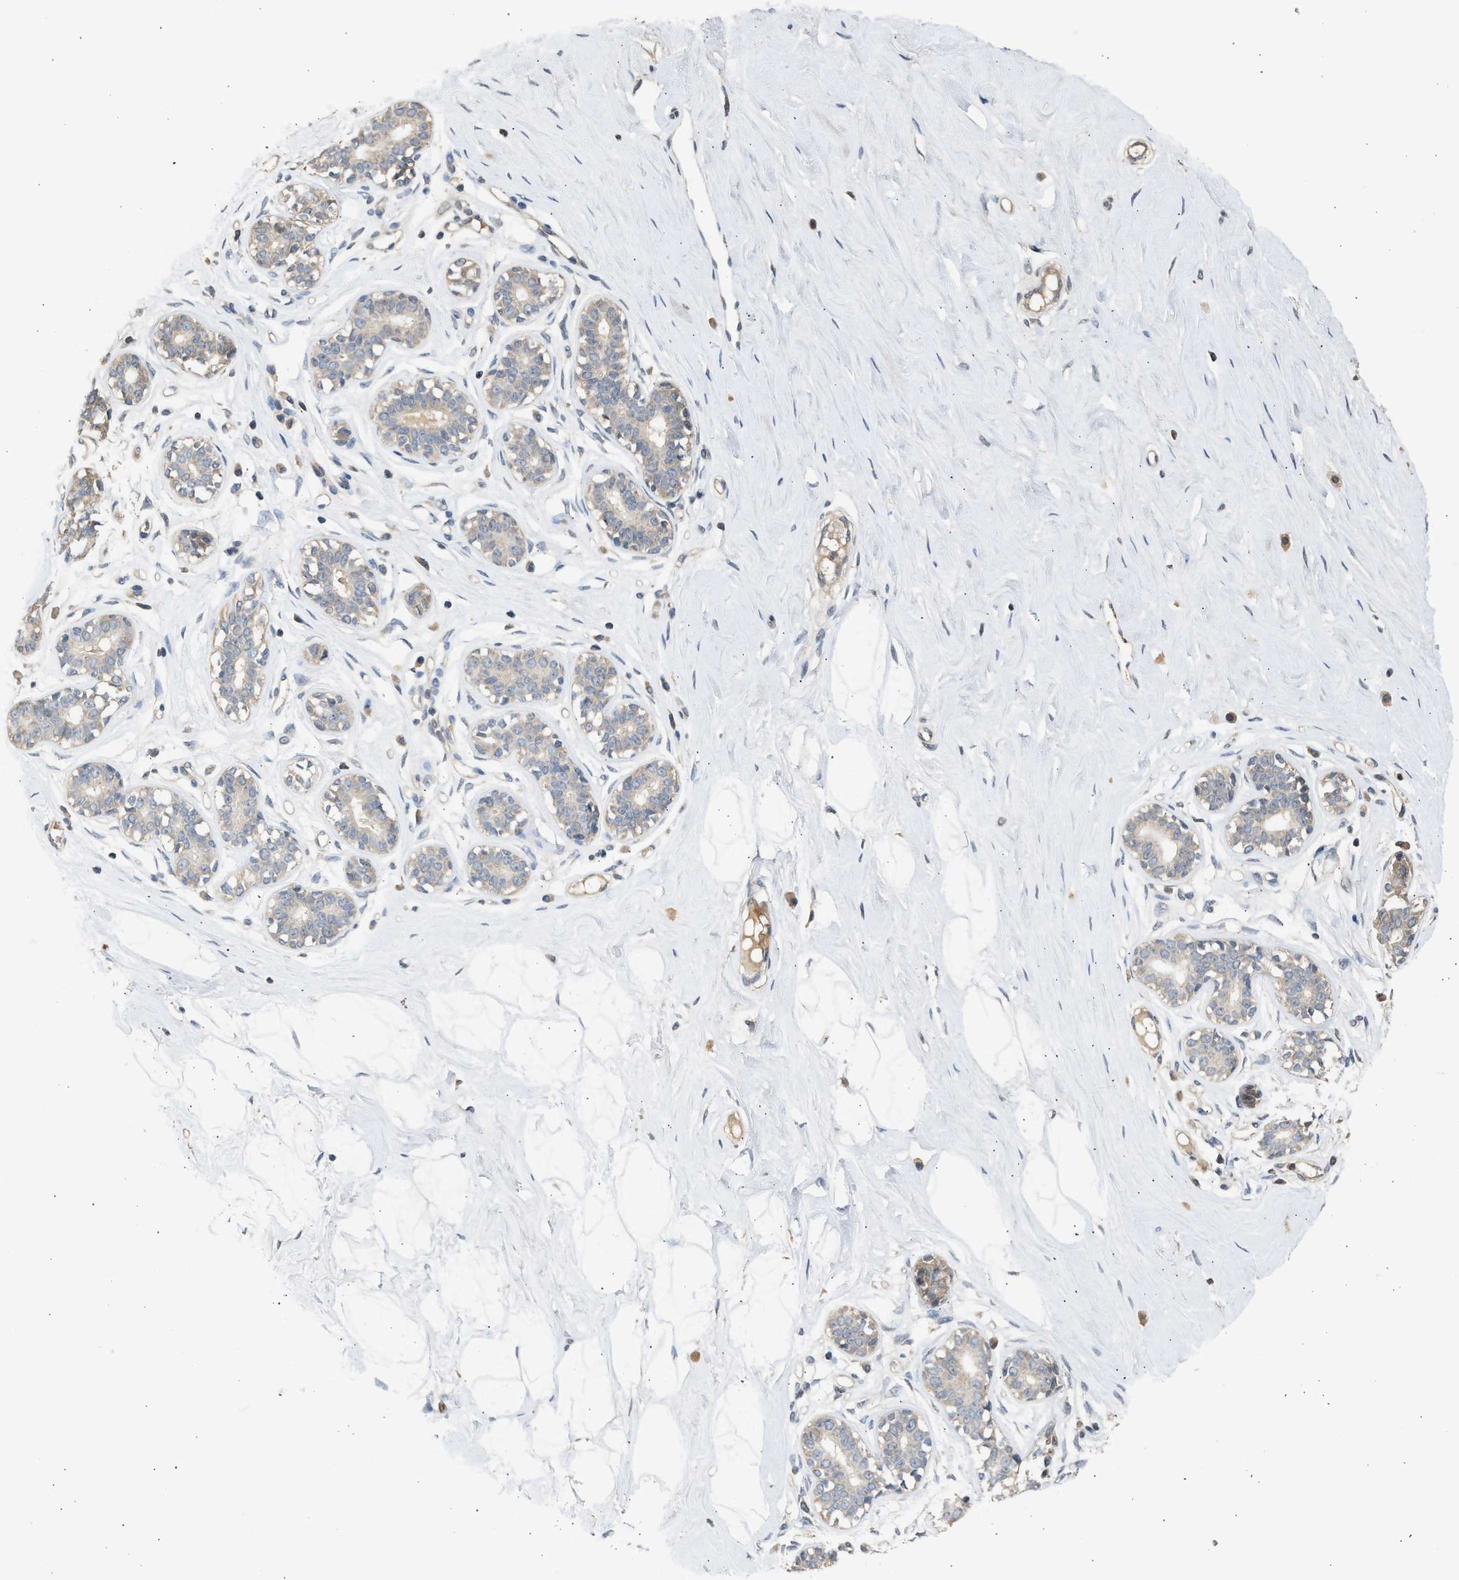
{"staining": {"intensity": "negative", "quantity": "none", "location": "none"}, "tissue": "breast", "cell_type": "Adipocytes", "image_type": "normal", "snomed": [{"axis": "morphology", "description": "Normal tissue, NOS"}, {"axis": "topography", "description": "Breast"}], "caption": "This is an immunohistochemistry (IHC) image of normal breast. There is no staining in adipocytes.", "gene": "SULT2A1", "patient": {"sex": "female", "age": 23}}